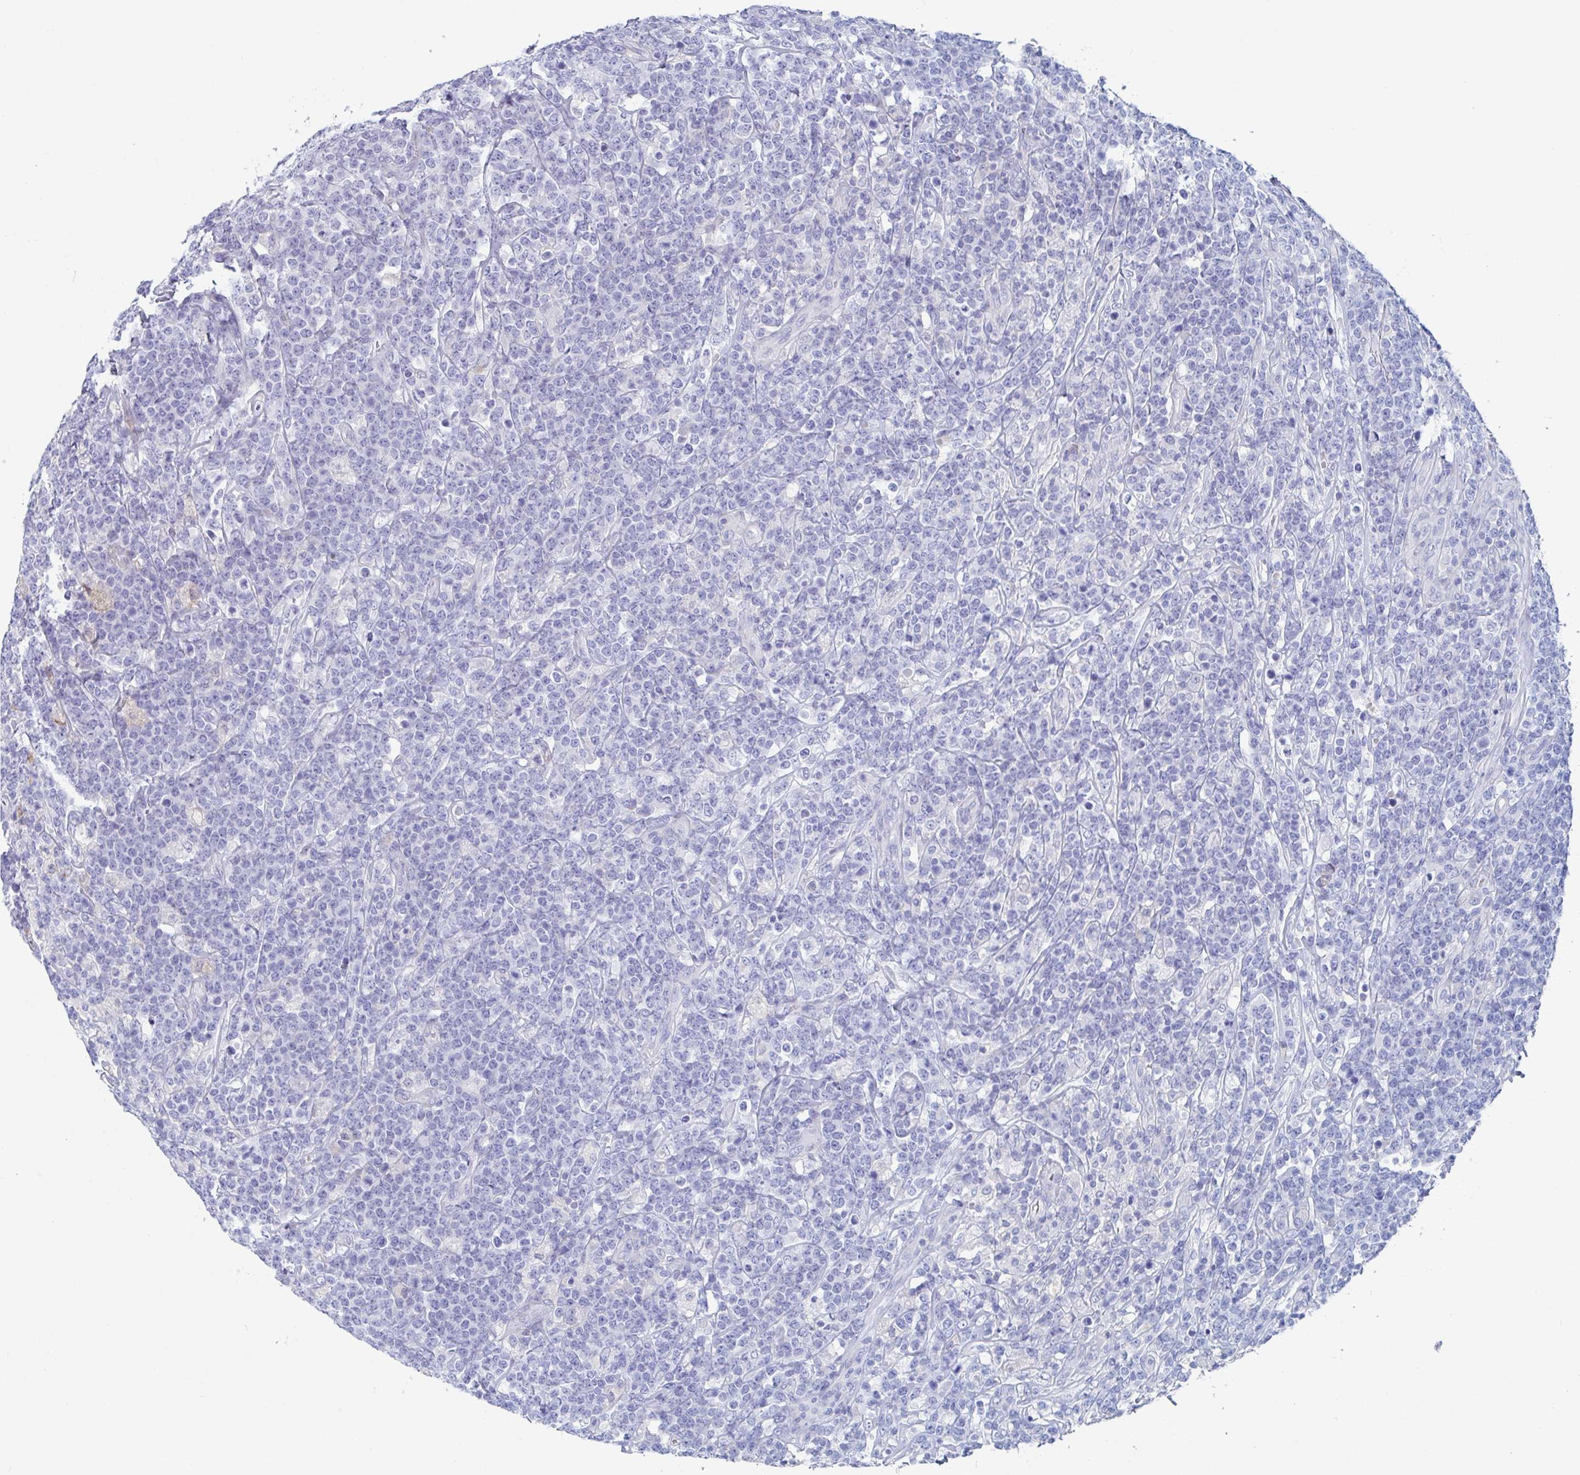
{"staining": {"intensity": "negative", "quantity": "none", "location": "none"}, "tissue": "lymphoma", "cell_type": "Tumor cells", "image_type": "cancer", "snomed": [{"axis": "morphology", "description": "Malignant lymphoma, non-Hodgkin's type, High grade"}, {"axis": "topography", "description": "Small intestine"}], "caption": "High-grade malignant lymphoma, non-Hodgkin's type was stained to show a protein in brown. There is no significant positivity in tumor cells.", "gene": "NT5C3B", "patient": {"sex": "male", "age": 8}}